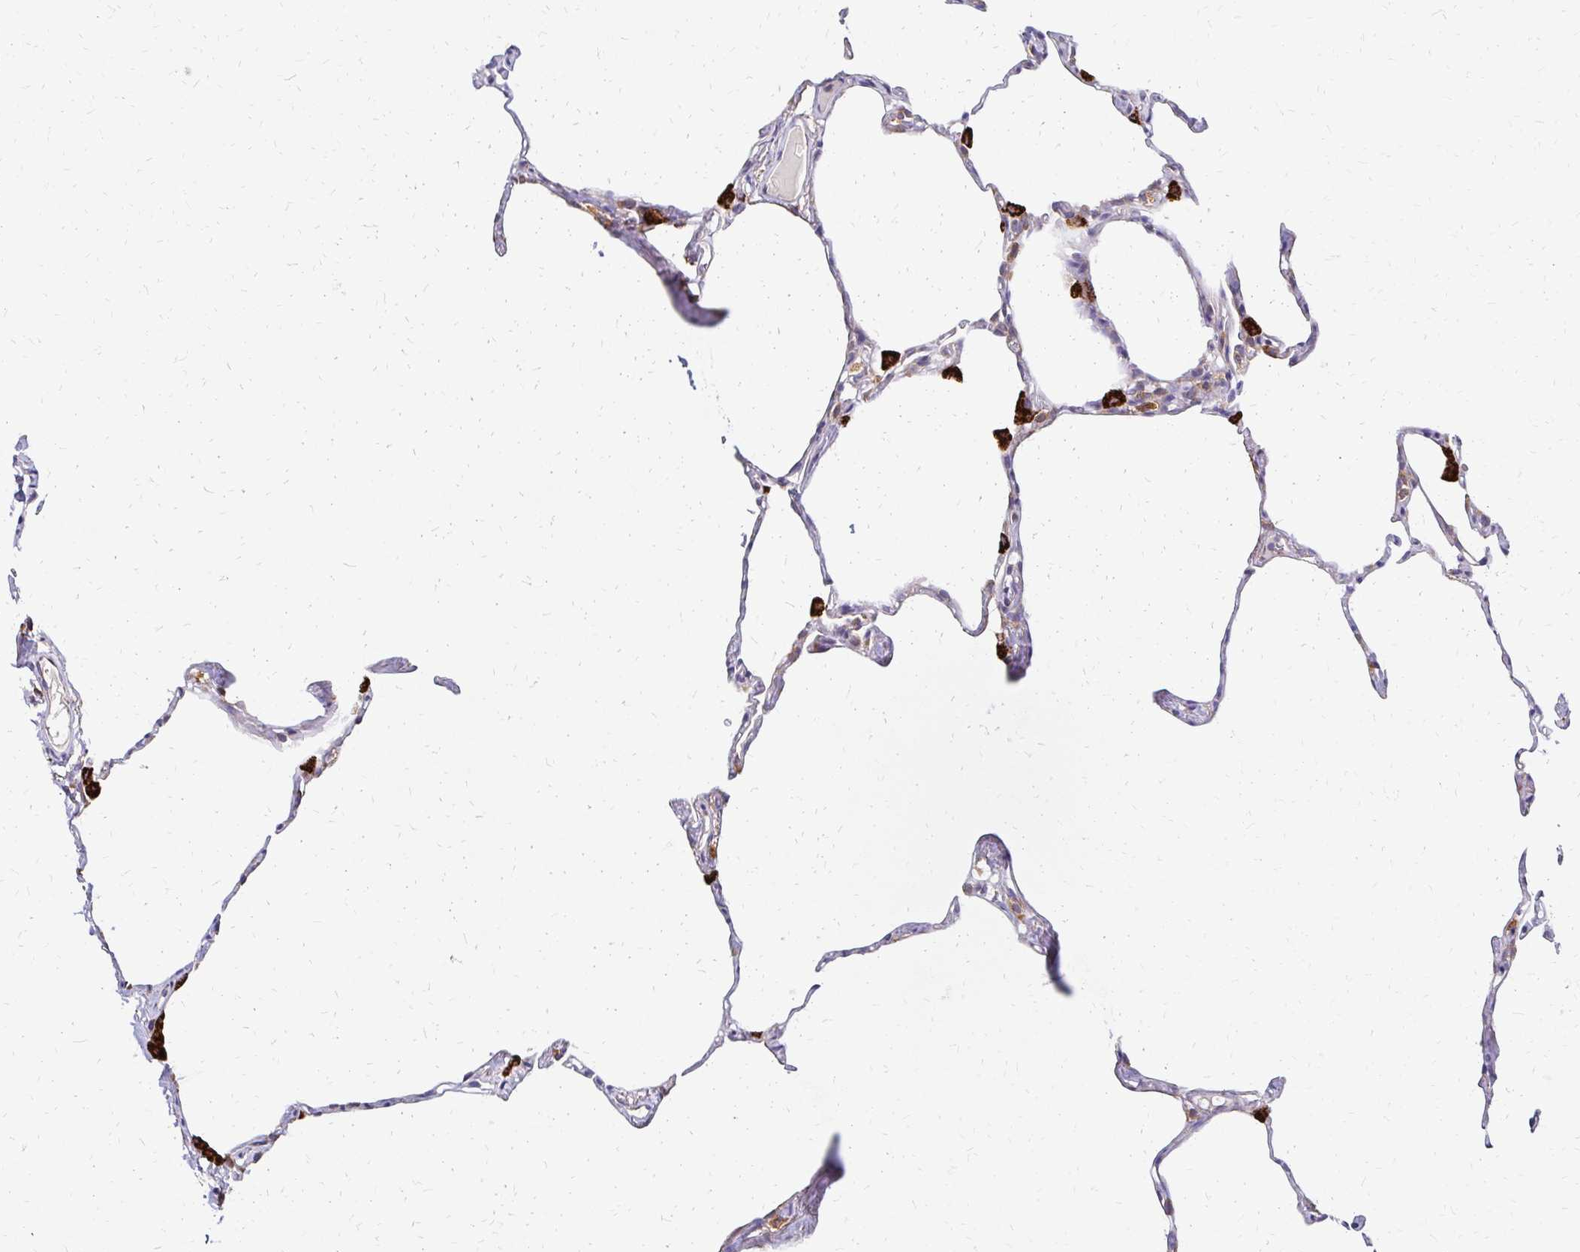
{"staining": {"intensity": "weak", "quantity": "<25%", "location": "cytoplasmic/membranous"}, "tissue": "lung", "cell_type": "Alveolar cells", "image_type": "normal", "snomed": [{"axis": "morphology", "description": "Normal tissue, NOS"}, {"axis": "topography", "description": "Lung"}], "caption": "High magnification brightfield microscopy of unremarkable lung stained with DAB (brown) and counterstained with hematoxylin (blue): alveolar cells show no significant positivity.", "gene": "IDUA", "patient": {"sex": "male", "age": 65}}